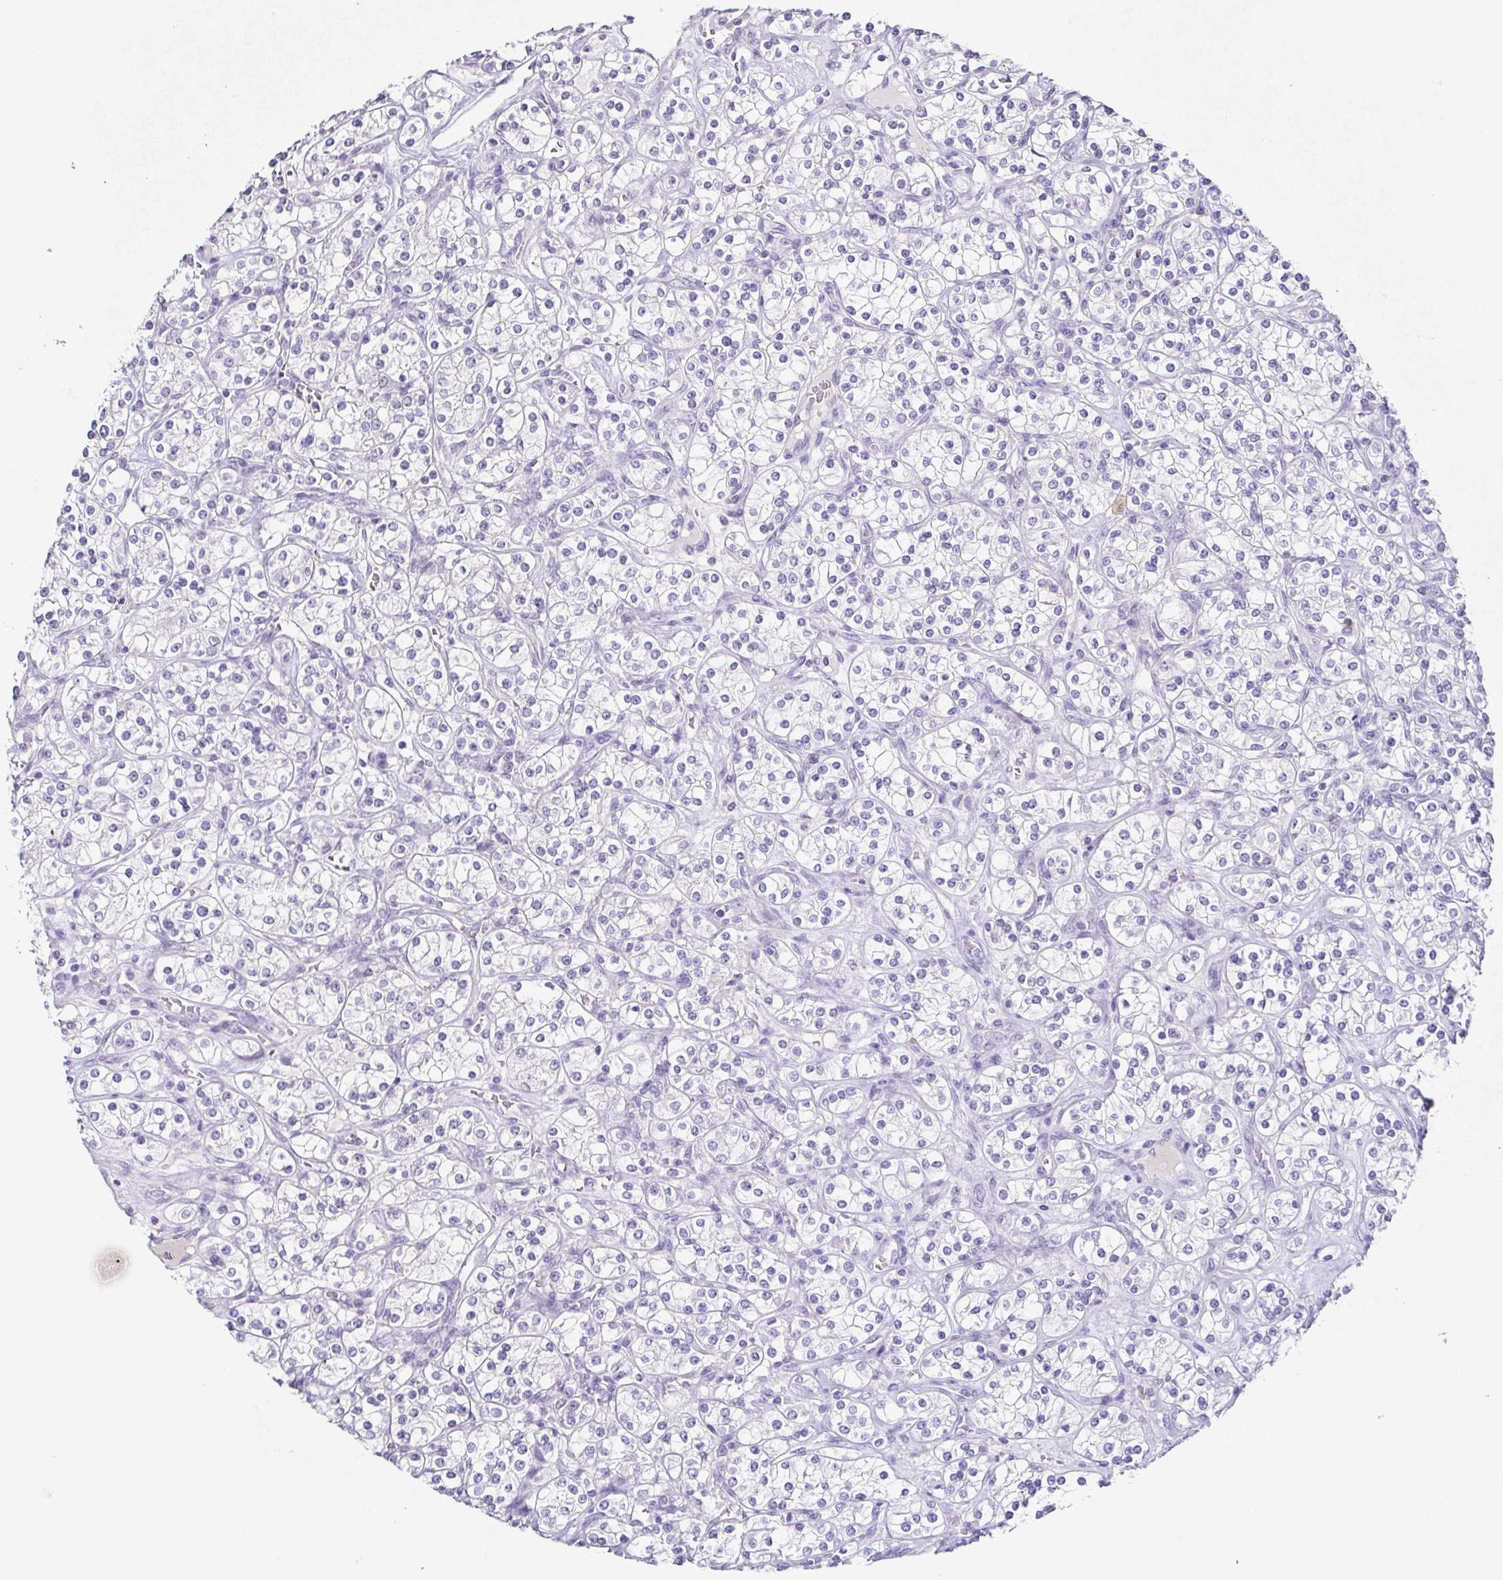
{"staining": {"intensity": "negative", "quantity": "none", "location": "none"}, "tissue": "renal cancer", "cell_type": "Tumor cells", "image_type": "cancer", "snomed": [{"axis": "morphology", "description": "Adenocarcinoma, NOS"}, {"axis": "topography", "description": "Kidney"}], "caption": "Protein analysis of renal cancer (adenocarcinoma) reveals no significant expression in tumor cells.", "gene": "TP73", "patient": {"sex": "male", "age": 77}}